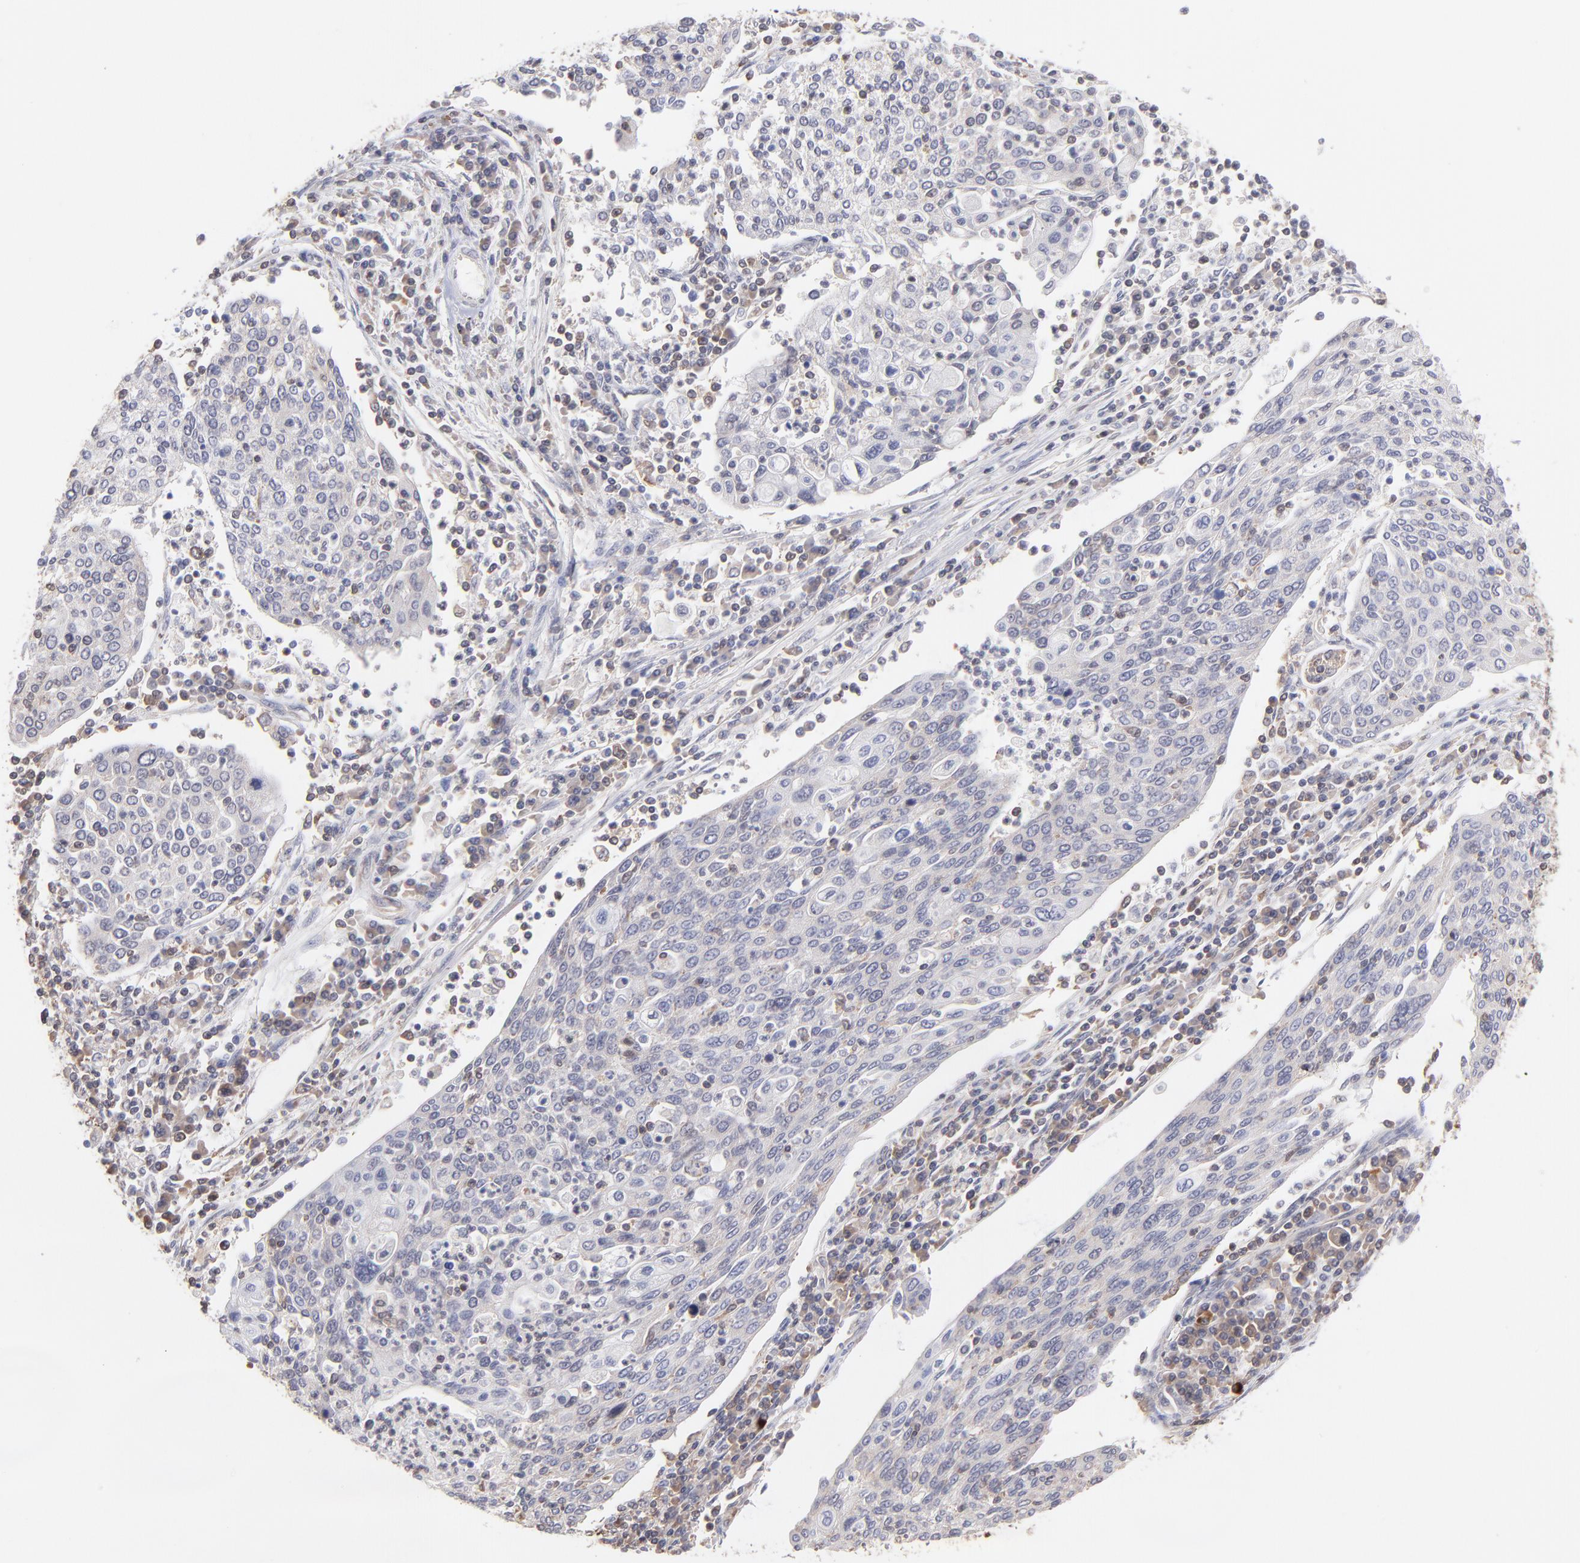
{"staining": {"intensity": "negative", "quantity": "none", "location": "none"}, "tissue": "cervical cancer", "cell_type": "Tumor cells", "image_type": "cancer", "snomed": [{"axis": "morphology", "description": "Squamous cell carcinoma, NOS"}, {"axis": "topography", "description": "Cervix"}], "caption": "Human cervical cancer (squamous cell carcinoma) stained for a protein using immunohistochemistry (IHC) exhibits no staining in tumor cells.", "gene": "MAPRE1", "patient": {"sex": "female", "age": 40}}